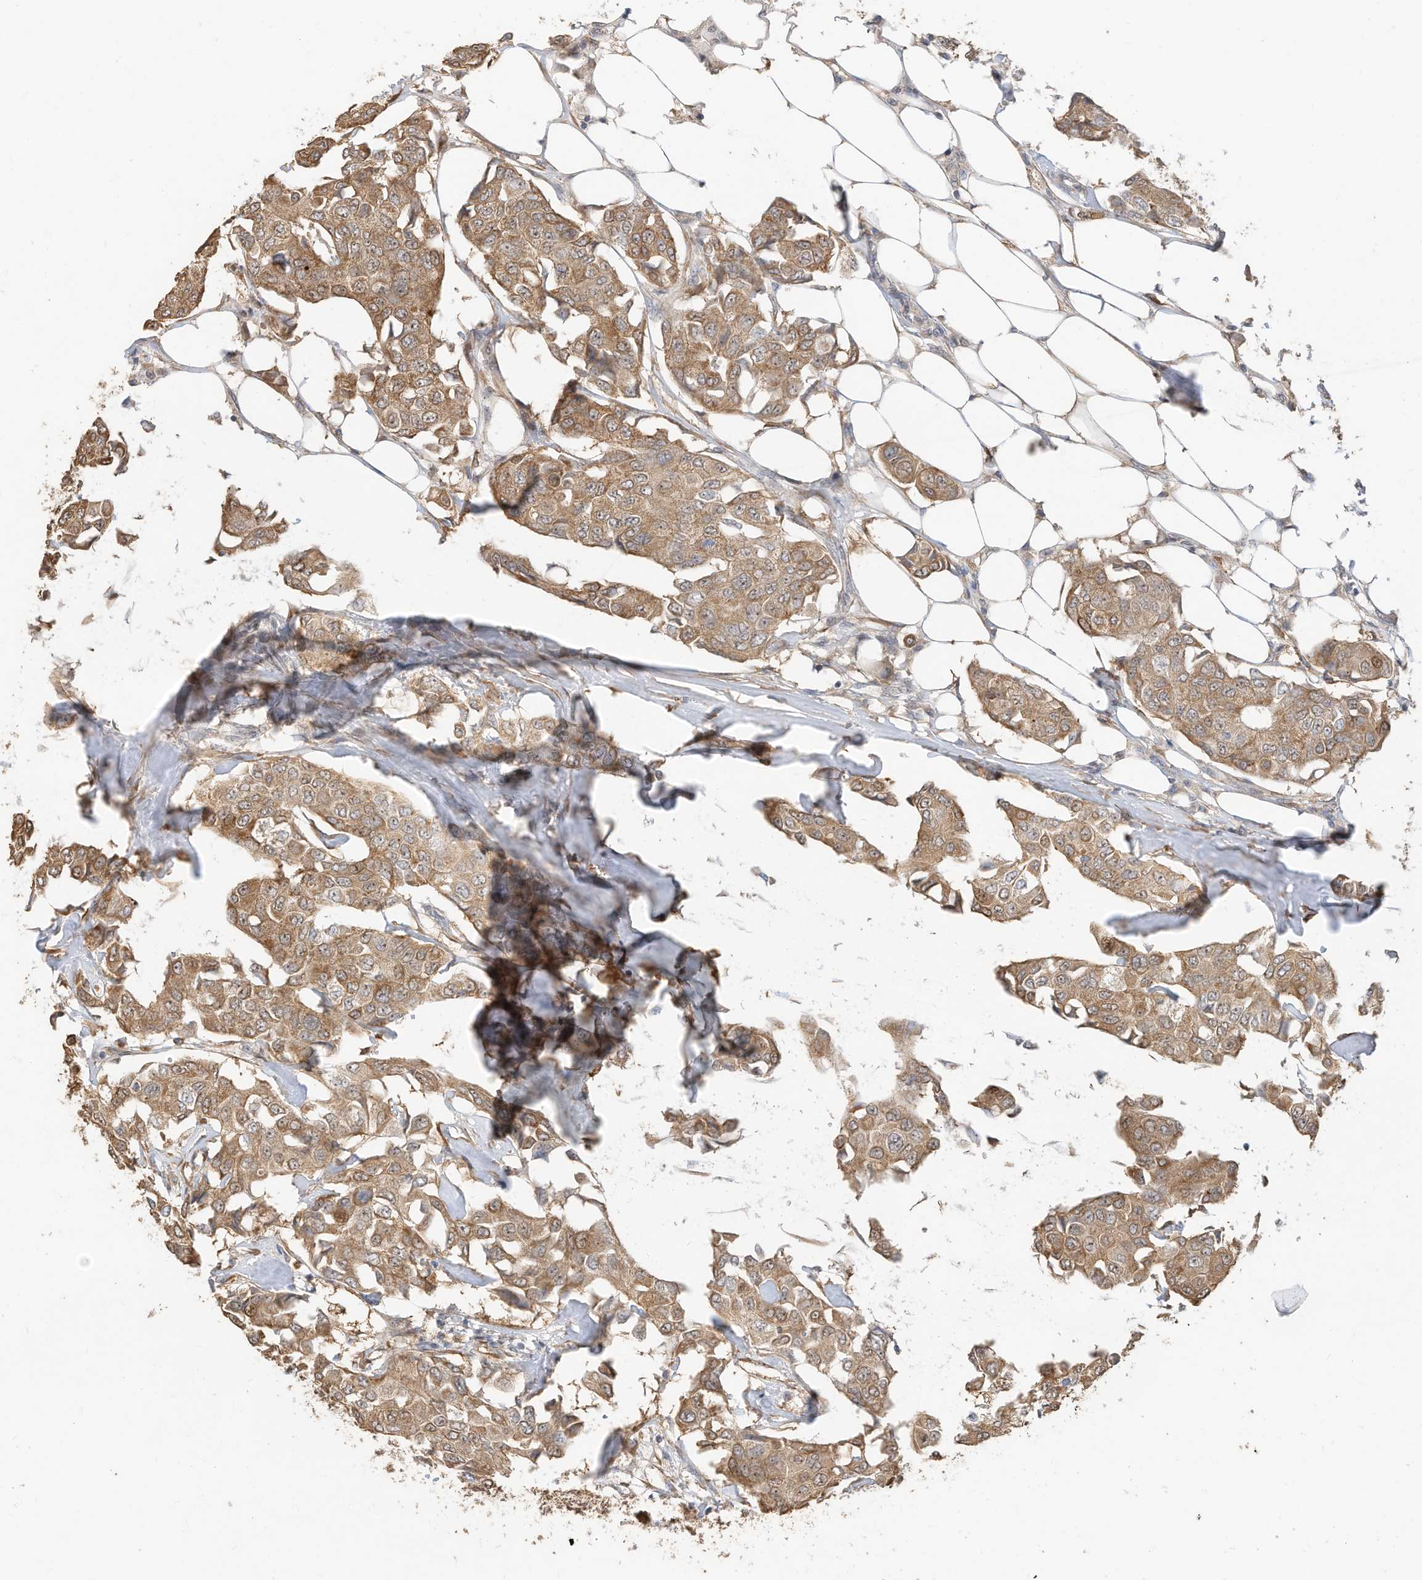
{"staining": {"intensity": "moderate", "quantity": ">75%", "location": "cytoplasmic/membranous"}, "tissue": "breast cancer", "cell_type": "Tumor cells", "image_type": "cancer", "snomed": [{"axis": "morphology", "description": "Duct carcinoma"}, {"axis": "topography", "description": "Breast"}], "caption": "Immunohistochemistry of breast intraductal carcinoma exhibits medium levels of moderate cytoplasmic/membranous positivity in about >75% of tumor cells.", "gene": "CAGE1", "patient": {"sex": "female", "age": 80}}